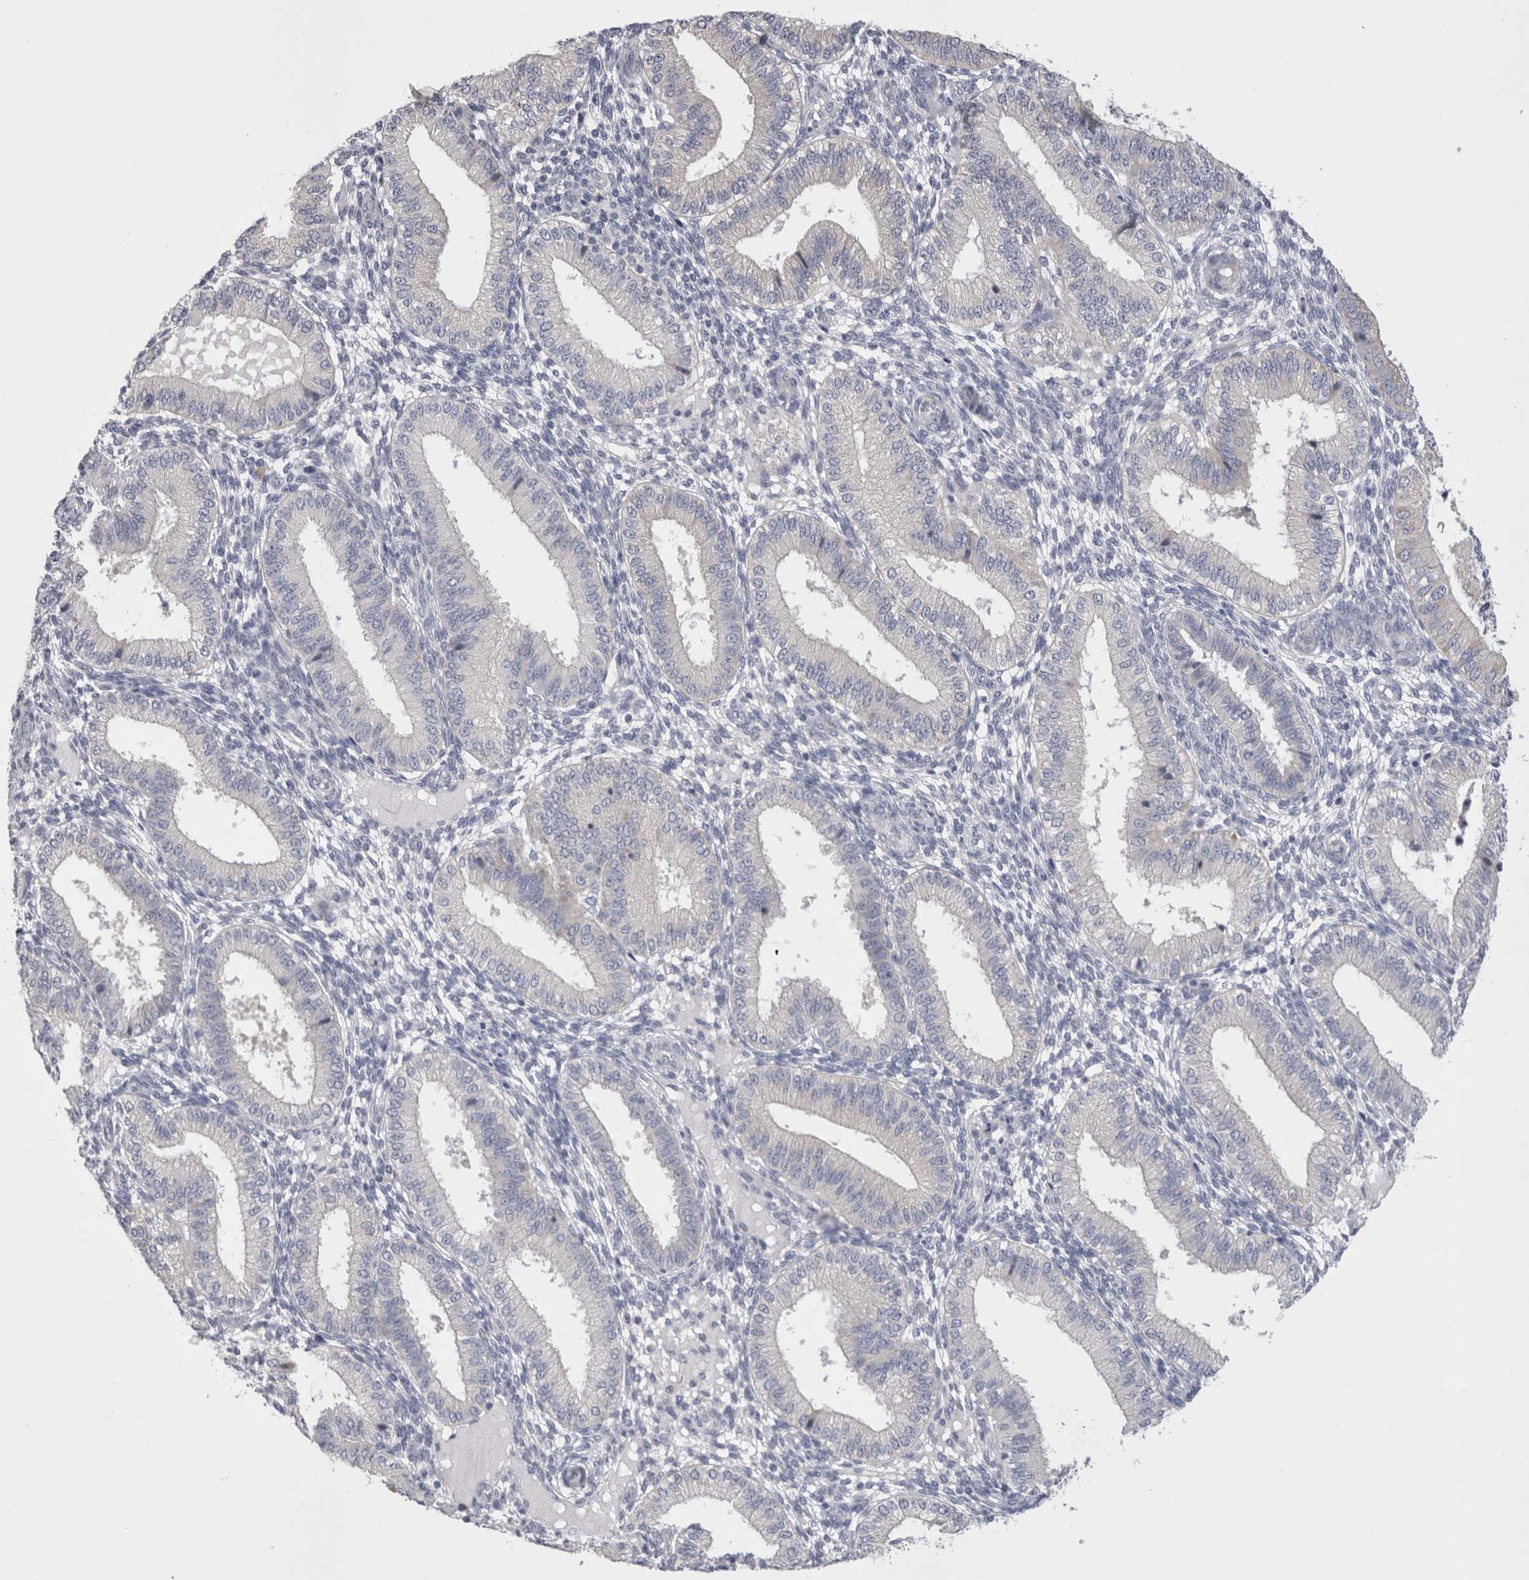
{"staining": {"intensity": "negative", "quantity": "none", "location": "none"}, "tissue": "endometrium", "cell_type": "Cells in endometrial stroma", "image_type": "normal", "snomed": [{"axis": "morphology", "description": "Normal tissue, NOS"}, {"axis": "topography", "description": "Endometrium"}], "caption": "Normal endometrium was stained to show a protein in brown. There is no significant positivity in cells in endometrial stroma. (DAB immunohistochemistry visualized using brightfield microscopy, high magnification).", "gene": "PWP2", "patient": {"sex": "female", "age": 39}}